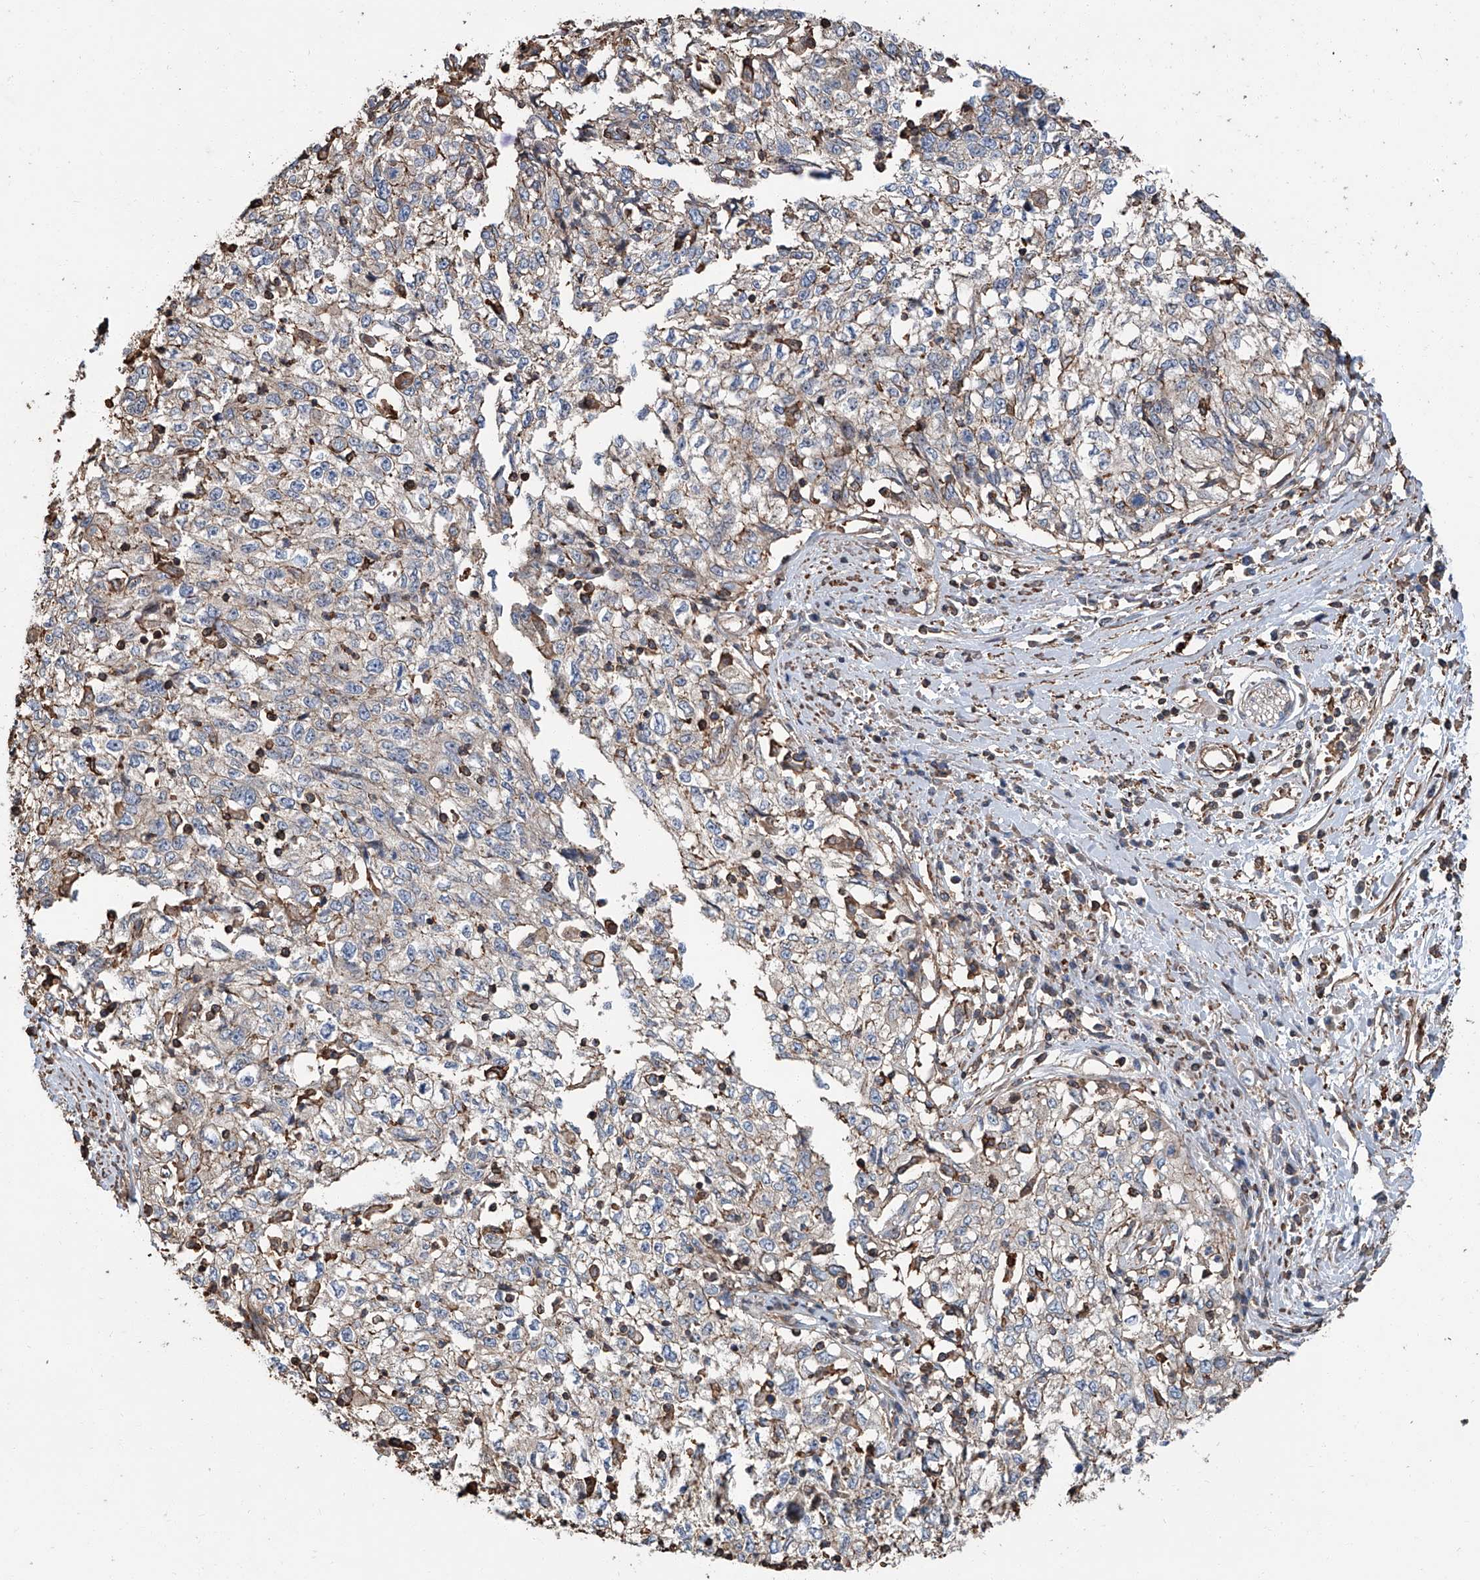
{"staining": {"intensity": "negative", "quantity": "none", "location": "none"}, "tissue": "cervical cancer", "cell_type": "Tumor cells", "image_type": "cancer", "snomed": [{"axis": "morphology", "description": "Squamous cell carcinoma, NOS"}, {"axis": "topography", "description": "Cervix"}], "caption": "This is an immunohistochemistry image of human cervical squamous cell carcinoma. There is no staining in tumor cells.", "gene": "PIEZO2", "patient": {"sex": "female", "age": 57}}